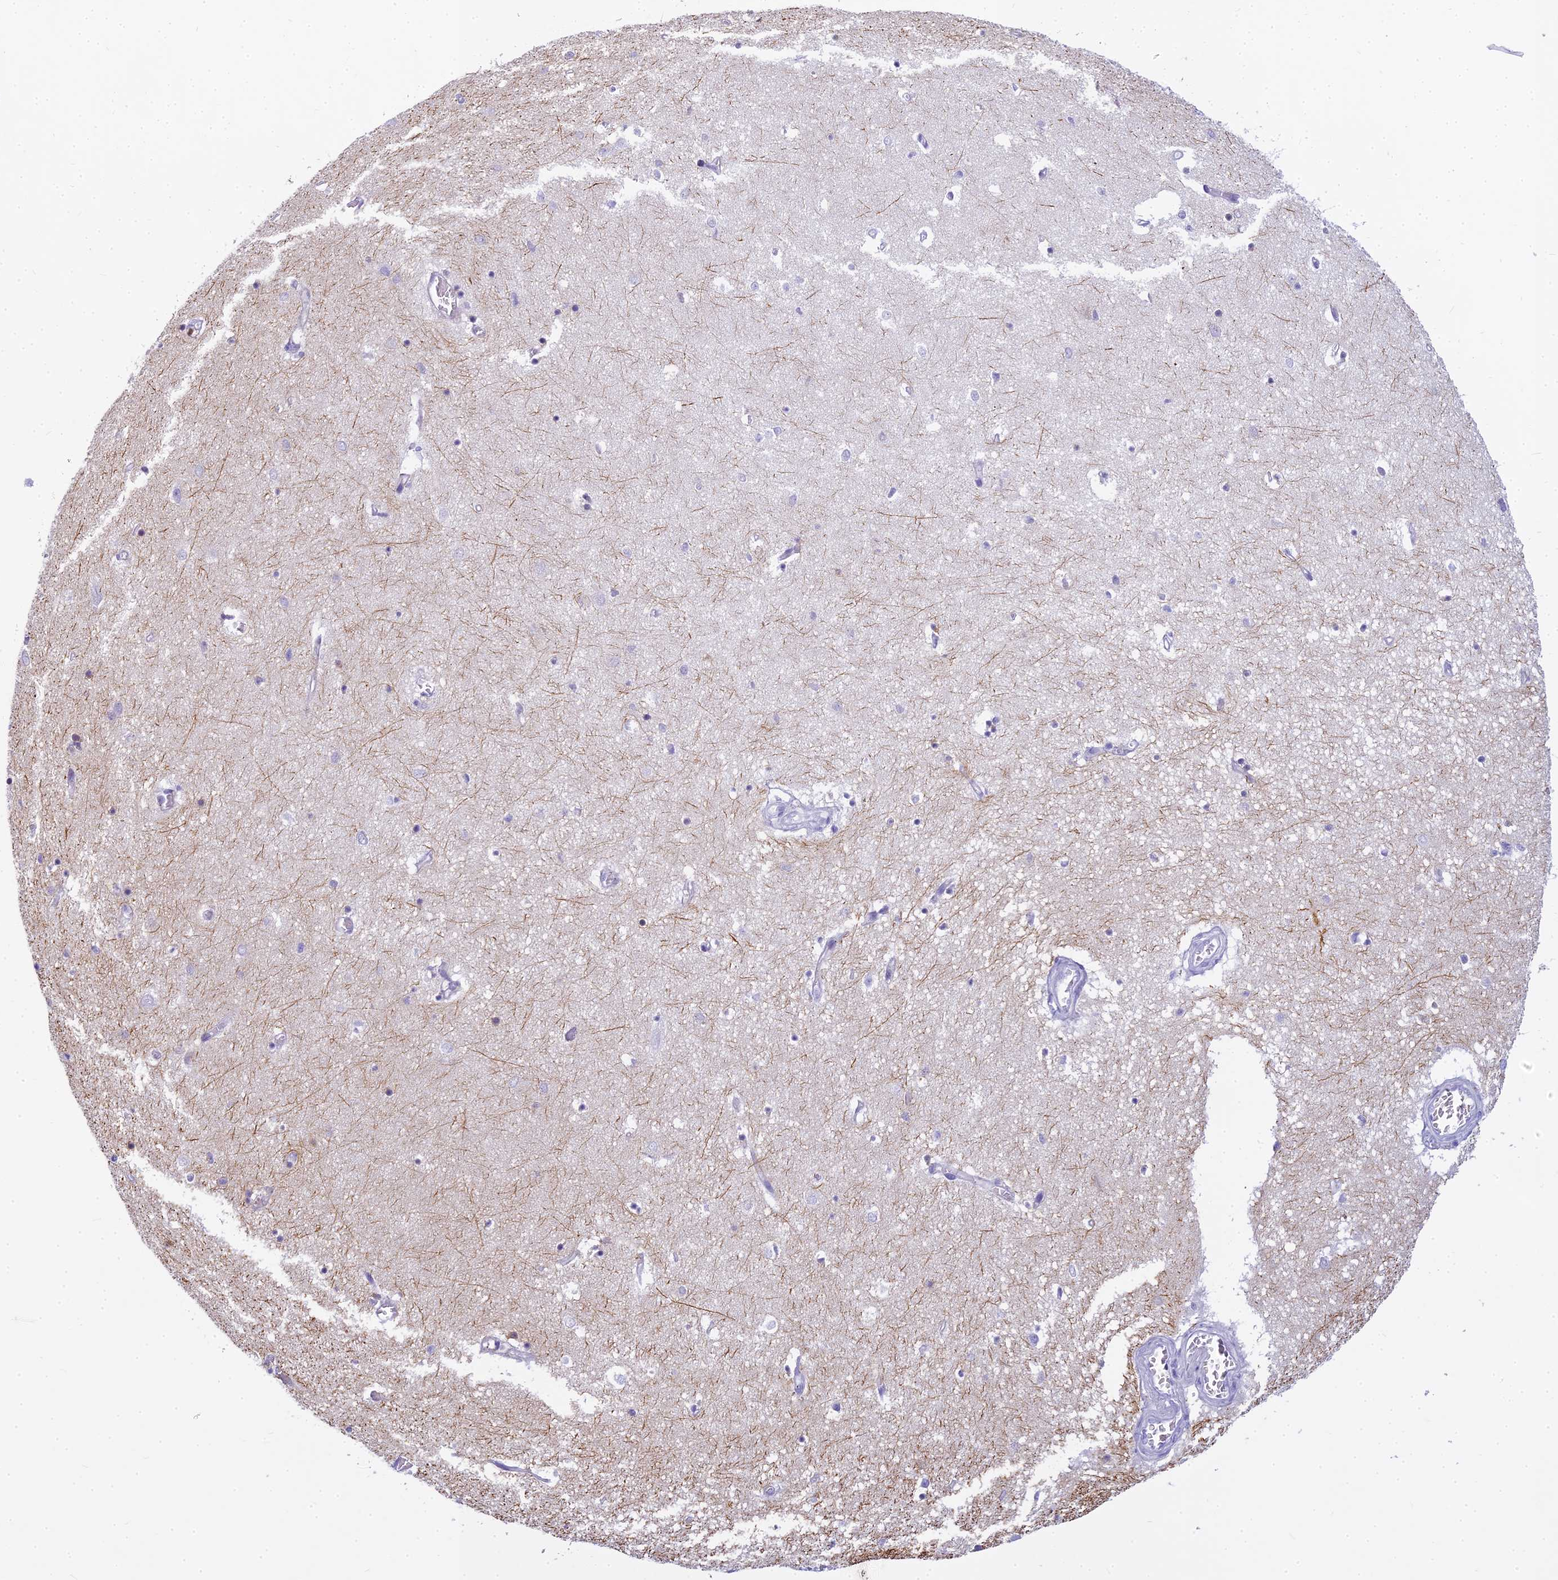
{"staining": {"intensity": "negative", "quantity": "none", "location": "none"}, "tissue": "hippocampus", "cell_type": "Glial cells", "image_type": "normal", "snomed": [{"axis": "morphology", "description": "Normal tissue, NOS"}, {"axis": "topography", "description": "Hippocampus"}], "caption": "A micrograph of human hippocampus is negative for staining in glial cells. (Brightfield microscopy of DAB (3,3'-diaminobenzidine) IHC at high magnification).", "gene": "ENSG00000265118", "patient": {"sex": "female", "age": 64}}